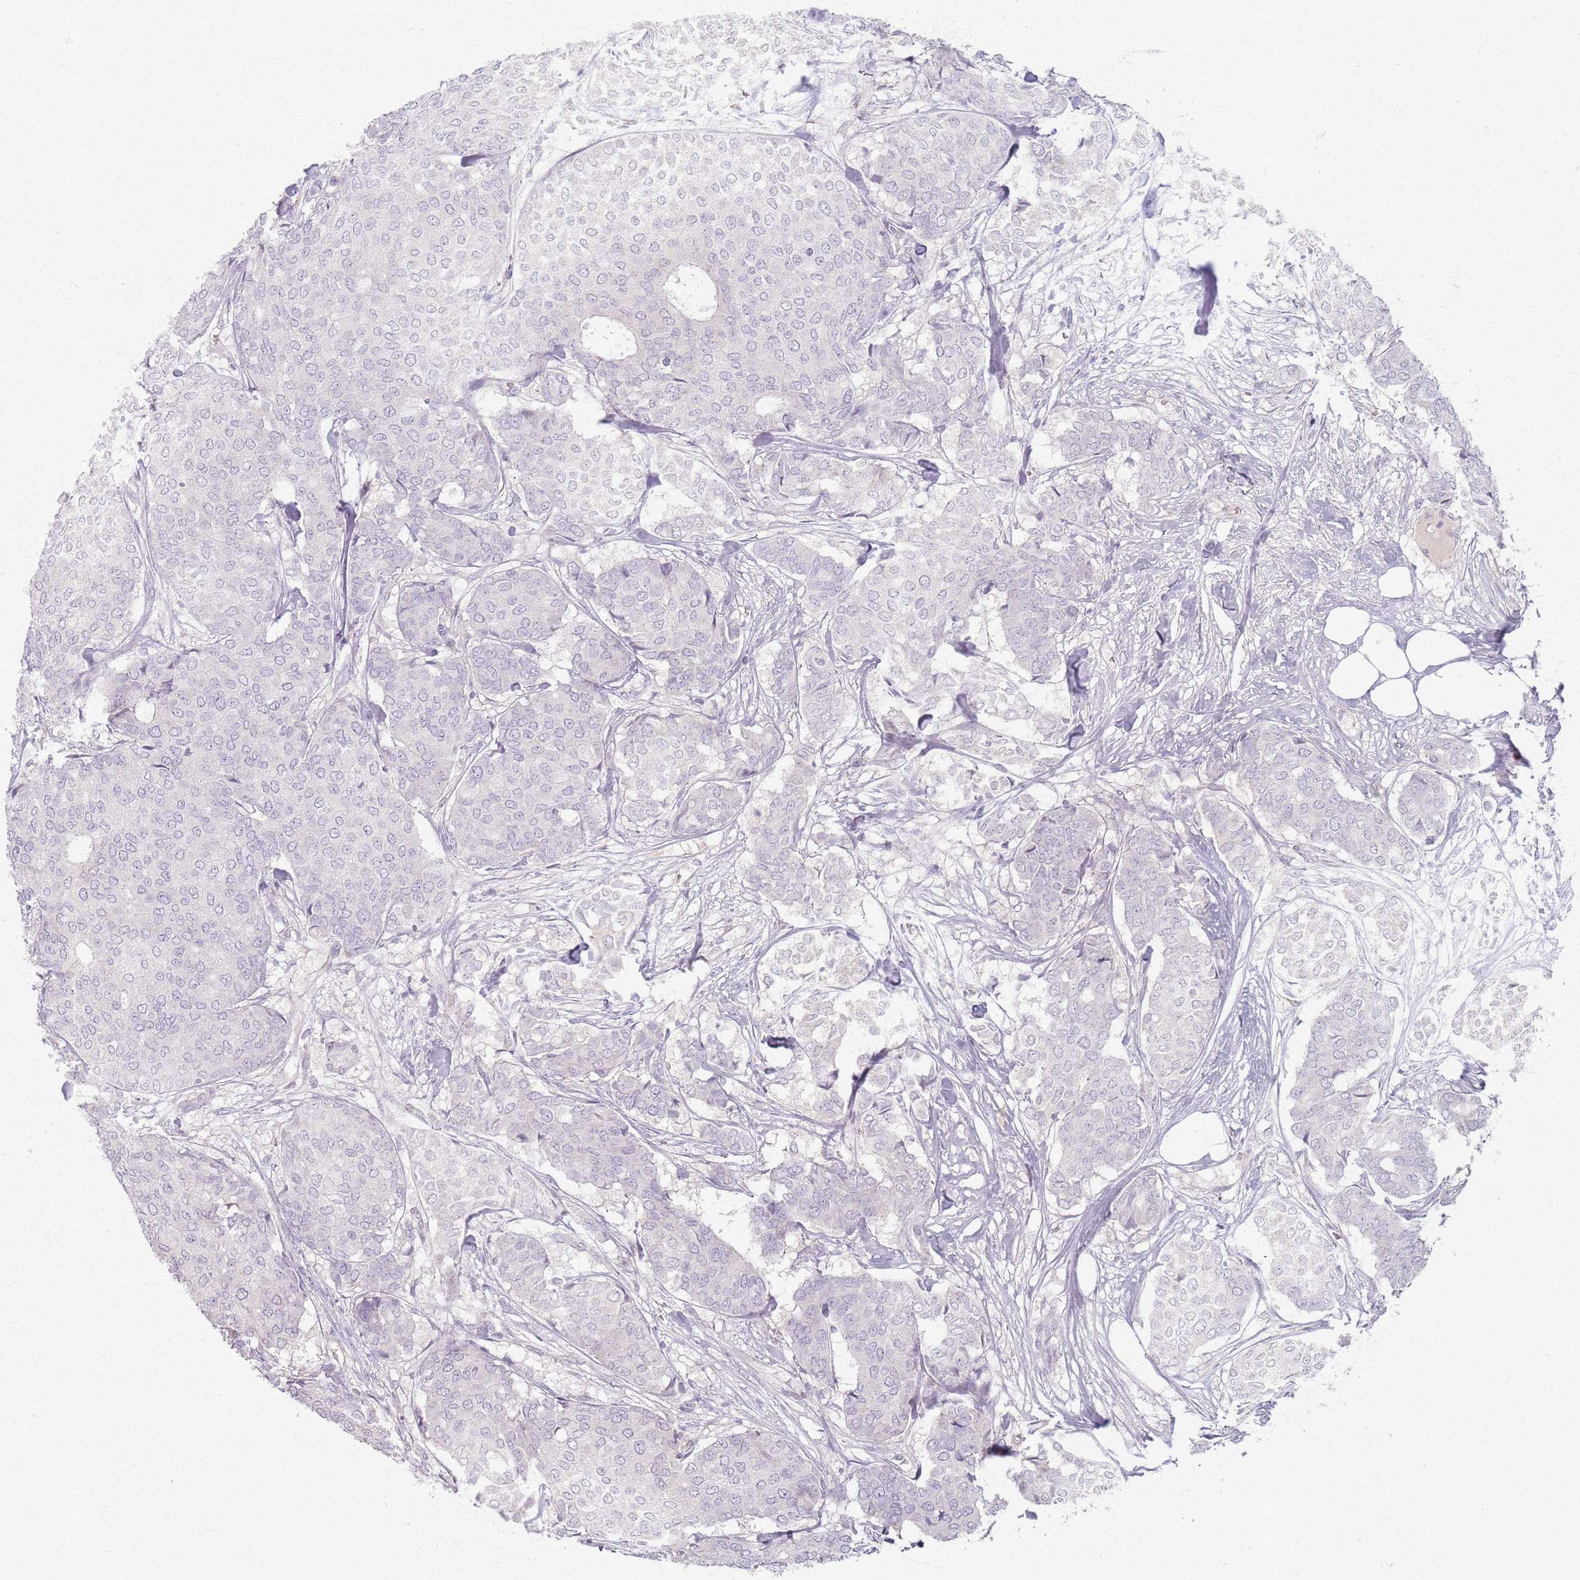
{"staining": {"intensity": "negative", "quantity": "none", "location": "none"}, "tissue": "breast cancer", "cell_type": "Tumor cells", "image_type": "cancer", "snomed": [{"axis": "morphology", "description": "Duct carcinoma"}, {"axis": "topography", "description": "Breast"}], "caption": "Tumor cells are negative for brown protein staining in breast infiltrating ductal carcinoma. Nuclei are stained in blue.", "gene": "CRIPT", "patient": {"sex": "female", "age": 75}}